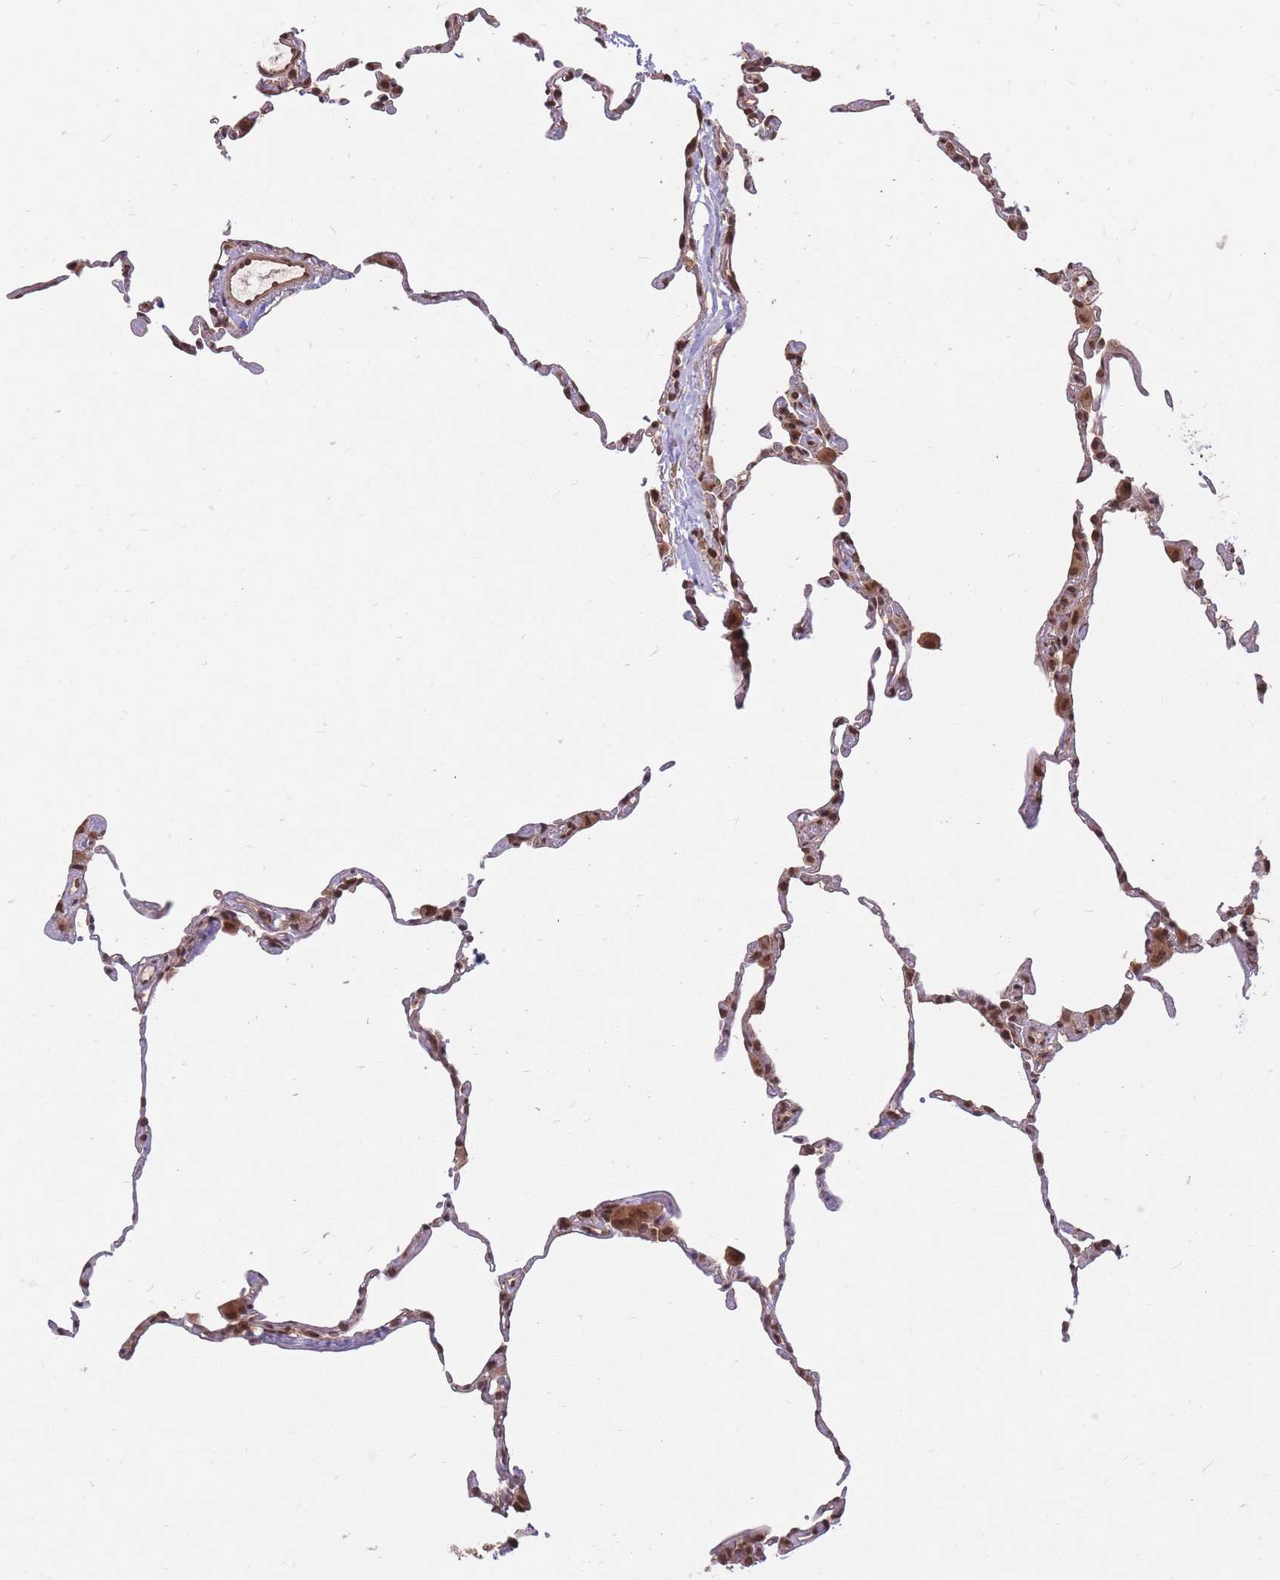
{"staining": {"intensity": "strong", "quantity": "25%-75%", "location": "nuclear"}, "tissue": "lung", "cell_type": "Alveolar cells", "image_type": "normal", "snomed": [{"axis": "morphology", "description": "Normal tissue, NOS"}, {"axis": "topography", "description": "Lung"}], "caption": "Alveolar cells exhibit strong nuclear expression in about 25%-75% of cells in benign lung.", "gene": "SRA1", "patient": {"sex": "female", "age": 57}}